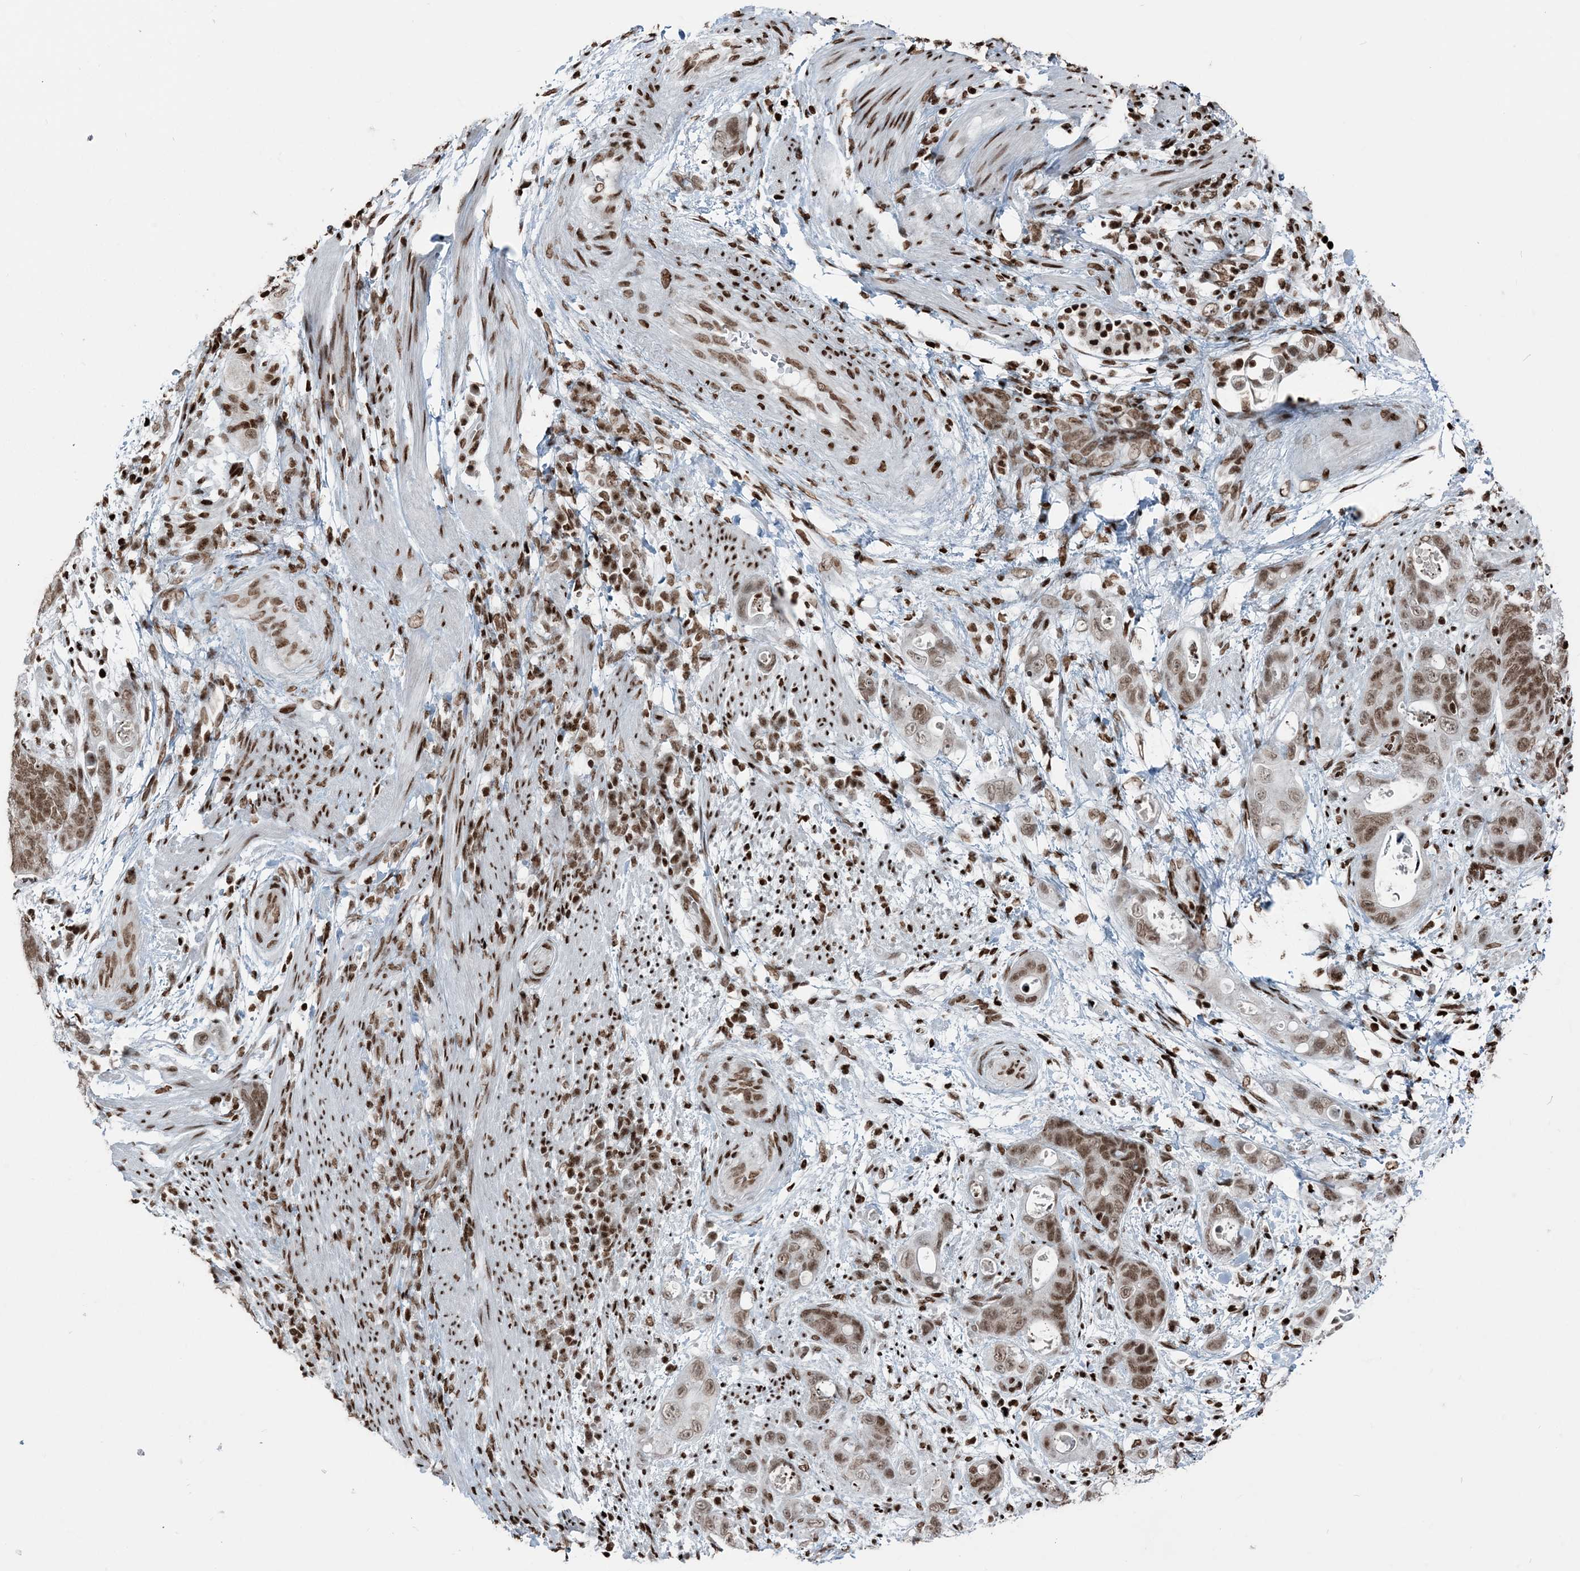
{"staining": {"intensity": "moderate", "quantity": ">75%", "location": "nuclear"}, "tissue": "stomach cancer", "cell_type": "Tumor cells", "image_type": "cancer", "snomed": [{"axis": "morphology", "description": "Adenocarcinoma, NOS"}, {"axis": "topography", "description": "Stomach"}], "caption": "Tumor cells display medium levels of moderate nuclear staining in approximately >75% of cells in human adenocarcinoma (stomach). Immunohistochemistry stains the protein of interest in brown and the nuclei are stained blue.", "gene": "H3-3B", "patient": {"sex": "female", "age": 89}}